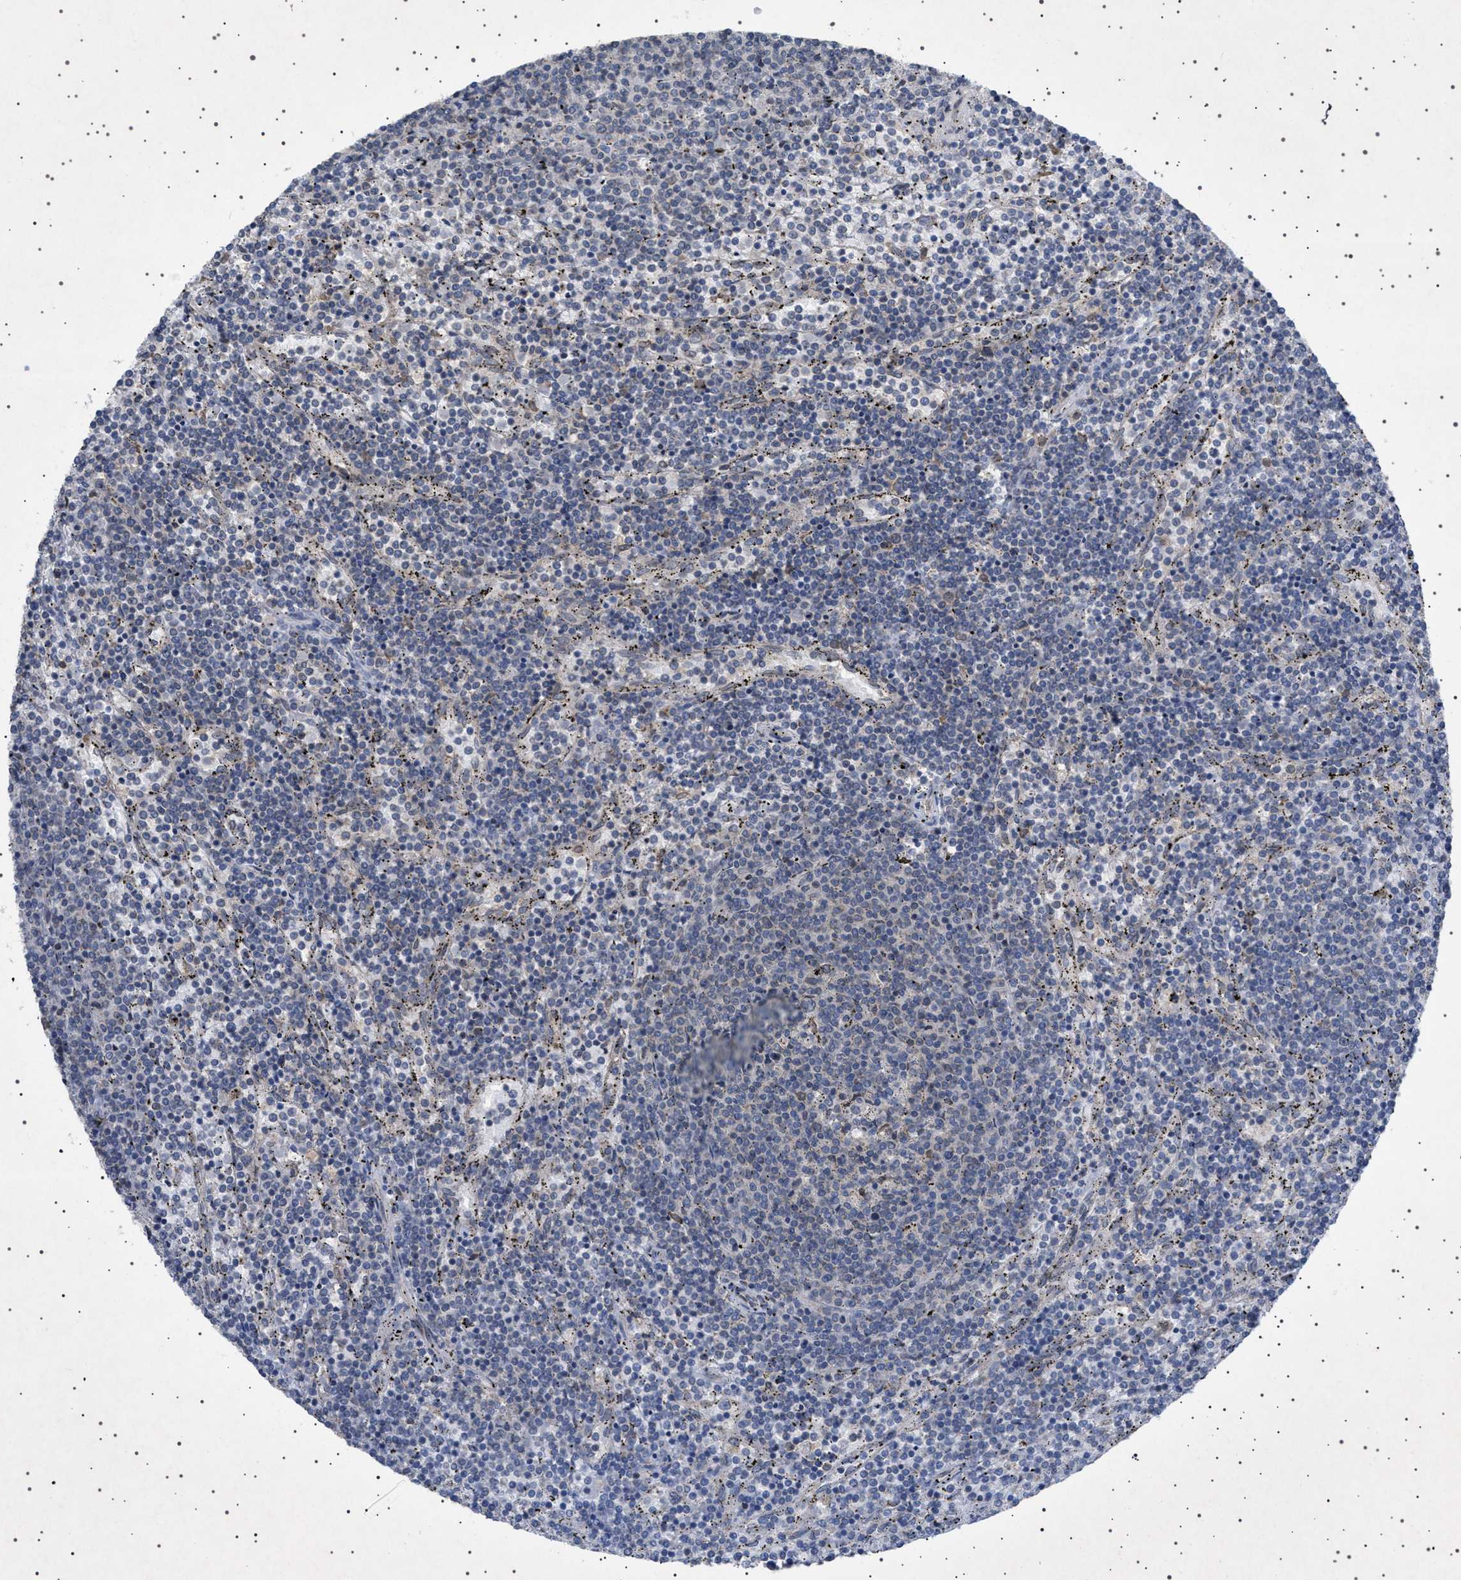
{"staining": {"intensity": "negative", "quantity": "none", "location": "none"}, "tissue": "lymphoma", "cell_type": "Tumor cells", "image_type": "cancer", "snomed": [{"axis": "morphology", "description": "Malignant lymphoma, non-Hodgkin's type, Low grade"}, {"axis": "topography", "description": "Spleen"}], "caption": "Human lymphoma stained for a protein using IHC exhibits no positivity in tumor cells.", "gene": "NUP93", "patient": {"sex": "female", "age": 50}}